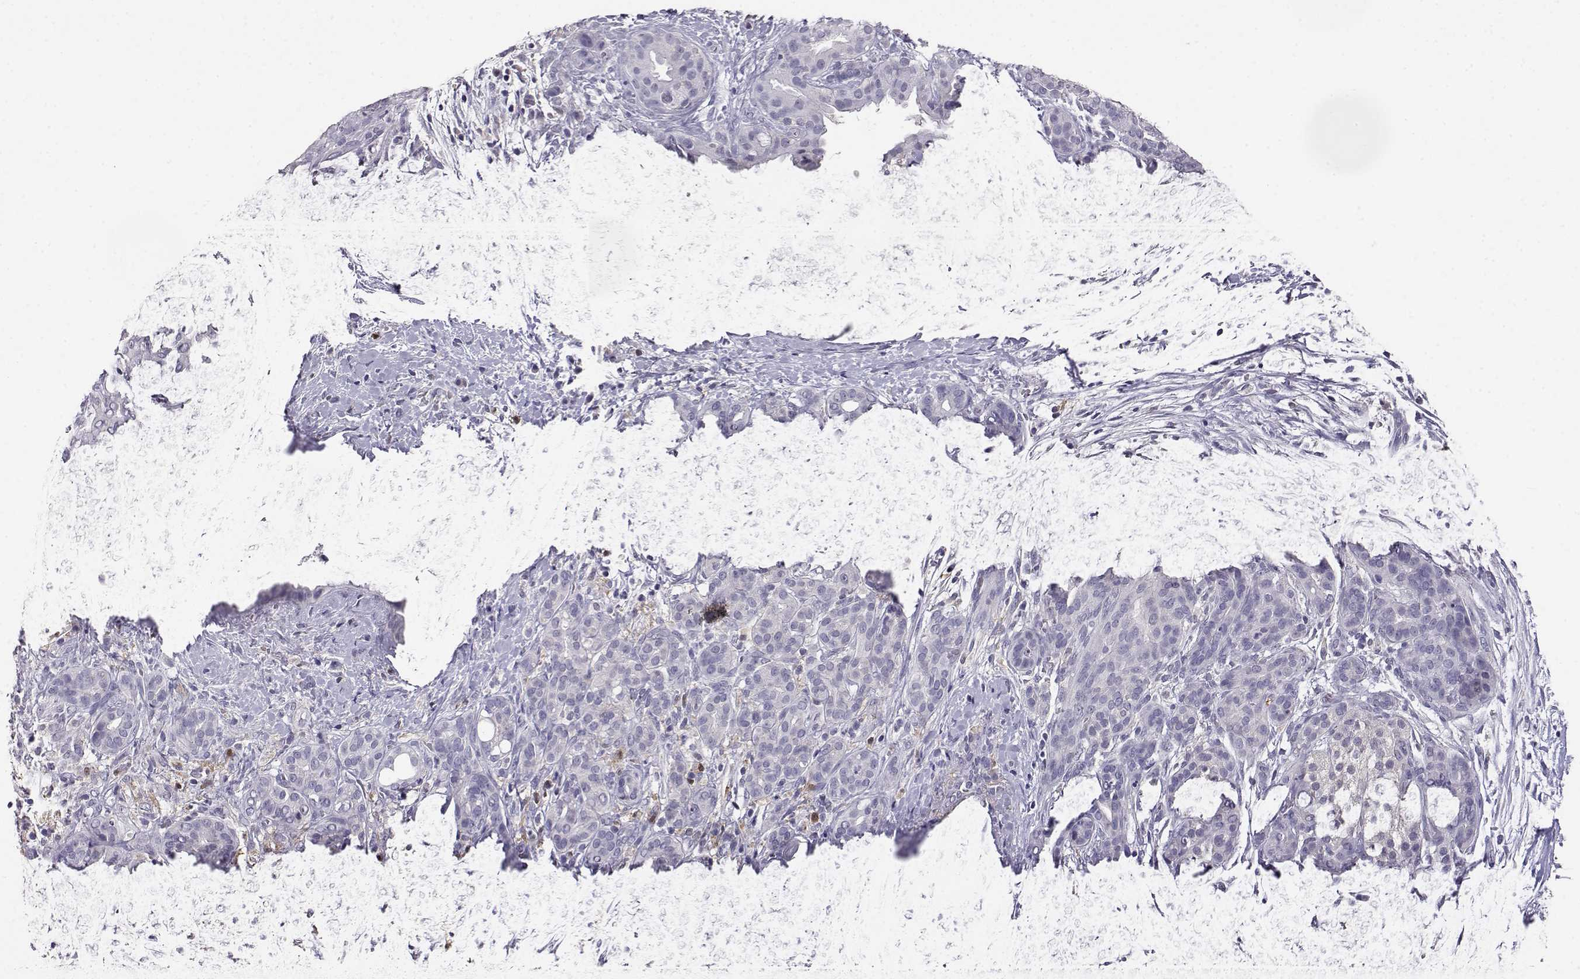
{"staining": {"intensity": "negative", "quantity": "none", "location": "none"}, "tissue": "pancreatic cancer", "cell_type": "Tumor cells", "image_type": "cancer", "snomed": [{"axis": "morphology", "description": "Adenocarcinoma, NOS"}, {"axis": "topography", "description": "Pancreas"}], "caption": "Micrograph shows no protein positivity in tumor cells of adenocarcinoma (pancreatic) tissue. (Brightfield microscopy of DAB IHC at high magnification).", "gene": "AKR1B1", "patient": {"sex": "male", "age": 44}}